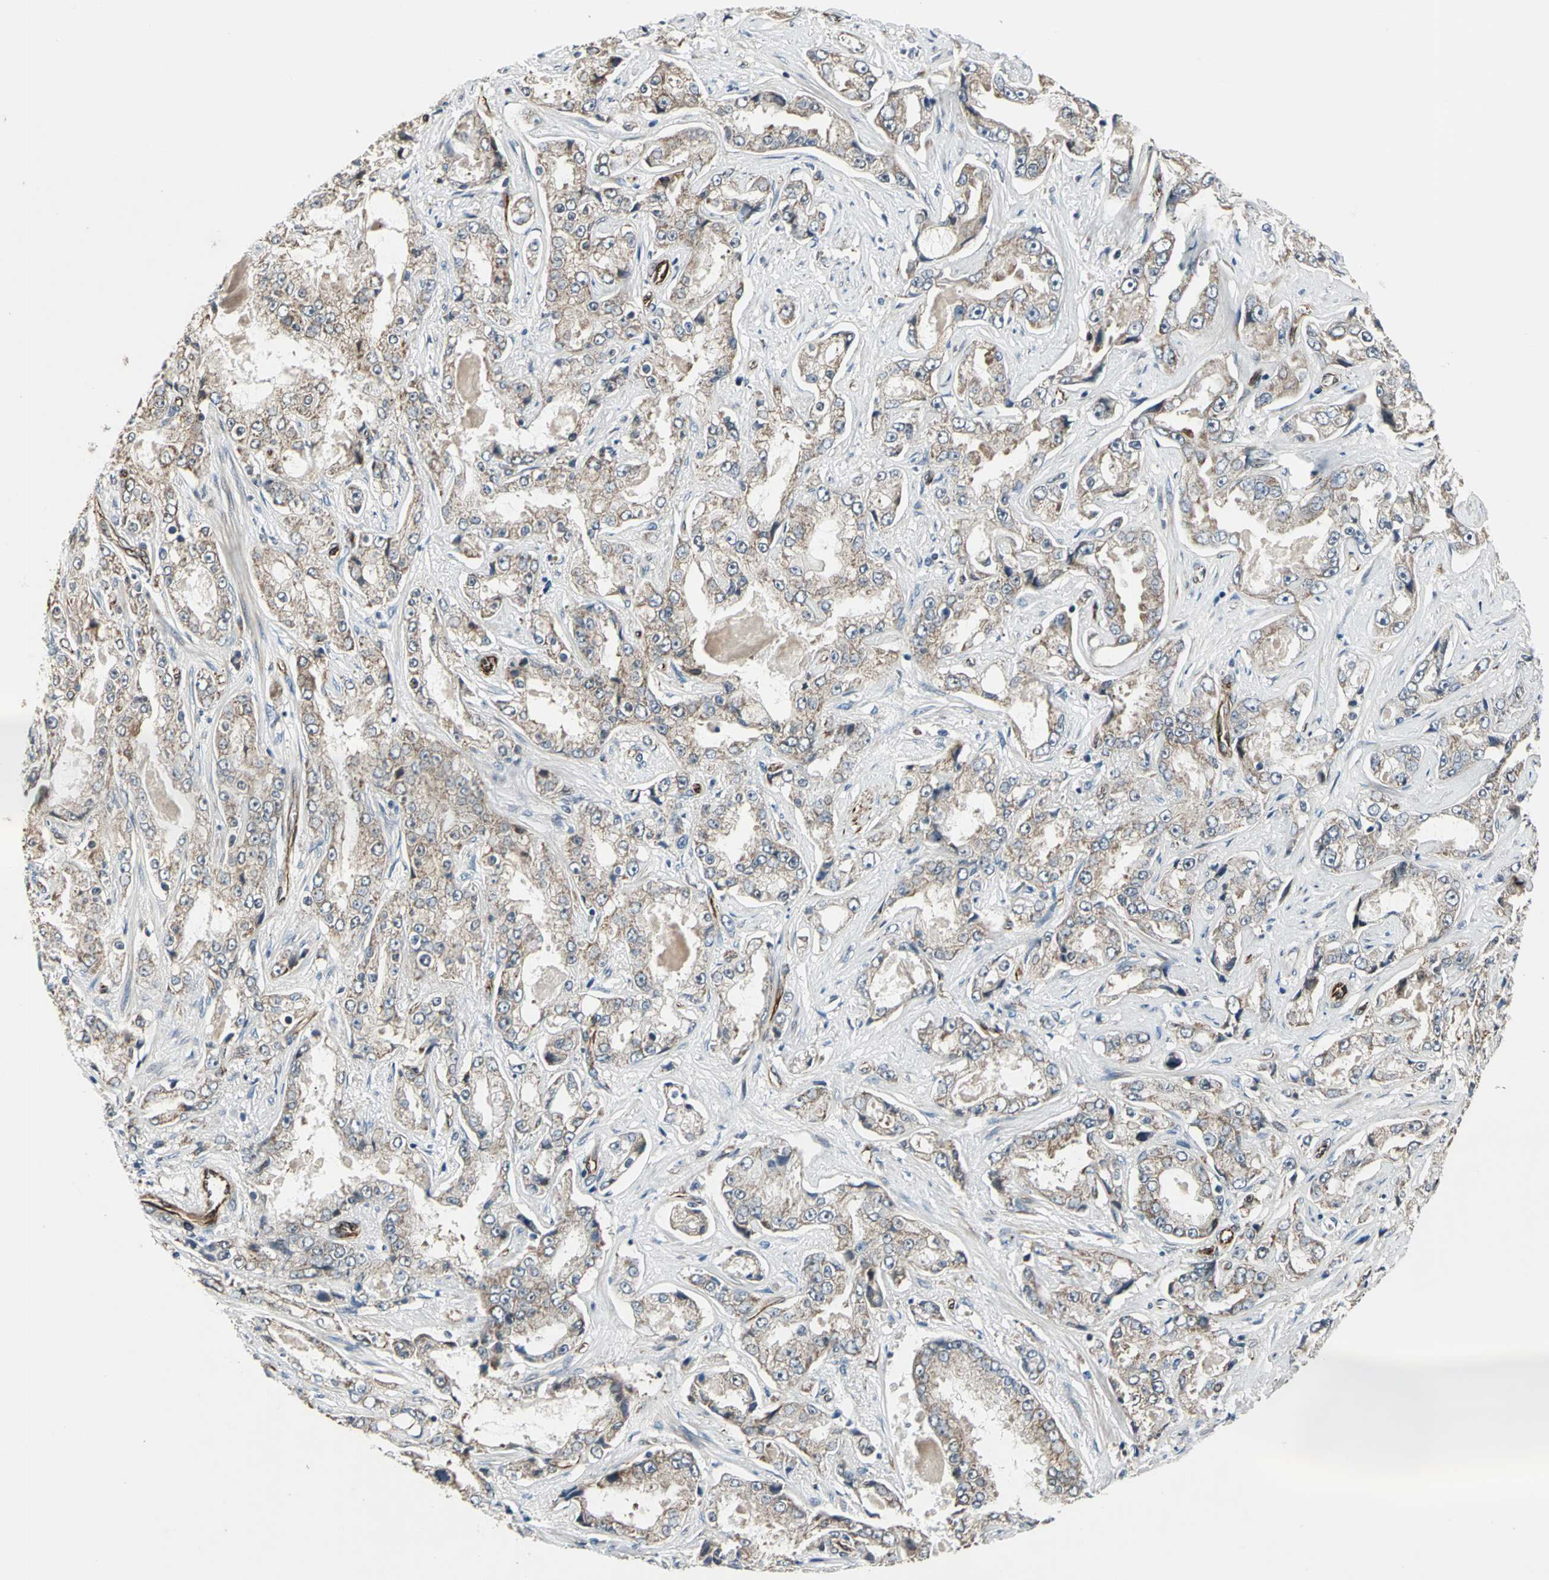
{"staining": {"intensity": "moderate", "quantity": "25%-75%", "location": "cytoplasmic/membranous"}, "tissue": "prostate cancer", "cell_type": "Tumor cells", "image_type": "cancer", "snomed": [{"axis": "morphology", "description": "Adenocarcinoma, High grade"}, {"axis": "topography", "description": "Prostate"}], "caption": "A medium amount of moderate cytoplasmic/membranous expression is seen in approximately 25%-75% of tumor cells in prostate cancer tissue. (Brightfield microscopy of DAB IHC at high magnification).", "gene": "EXD2", "patient": {"sex": "male", "age": 73}}